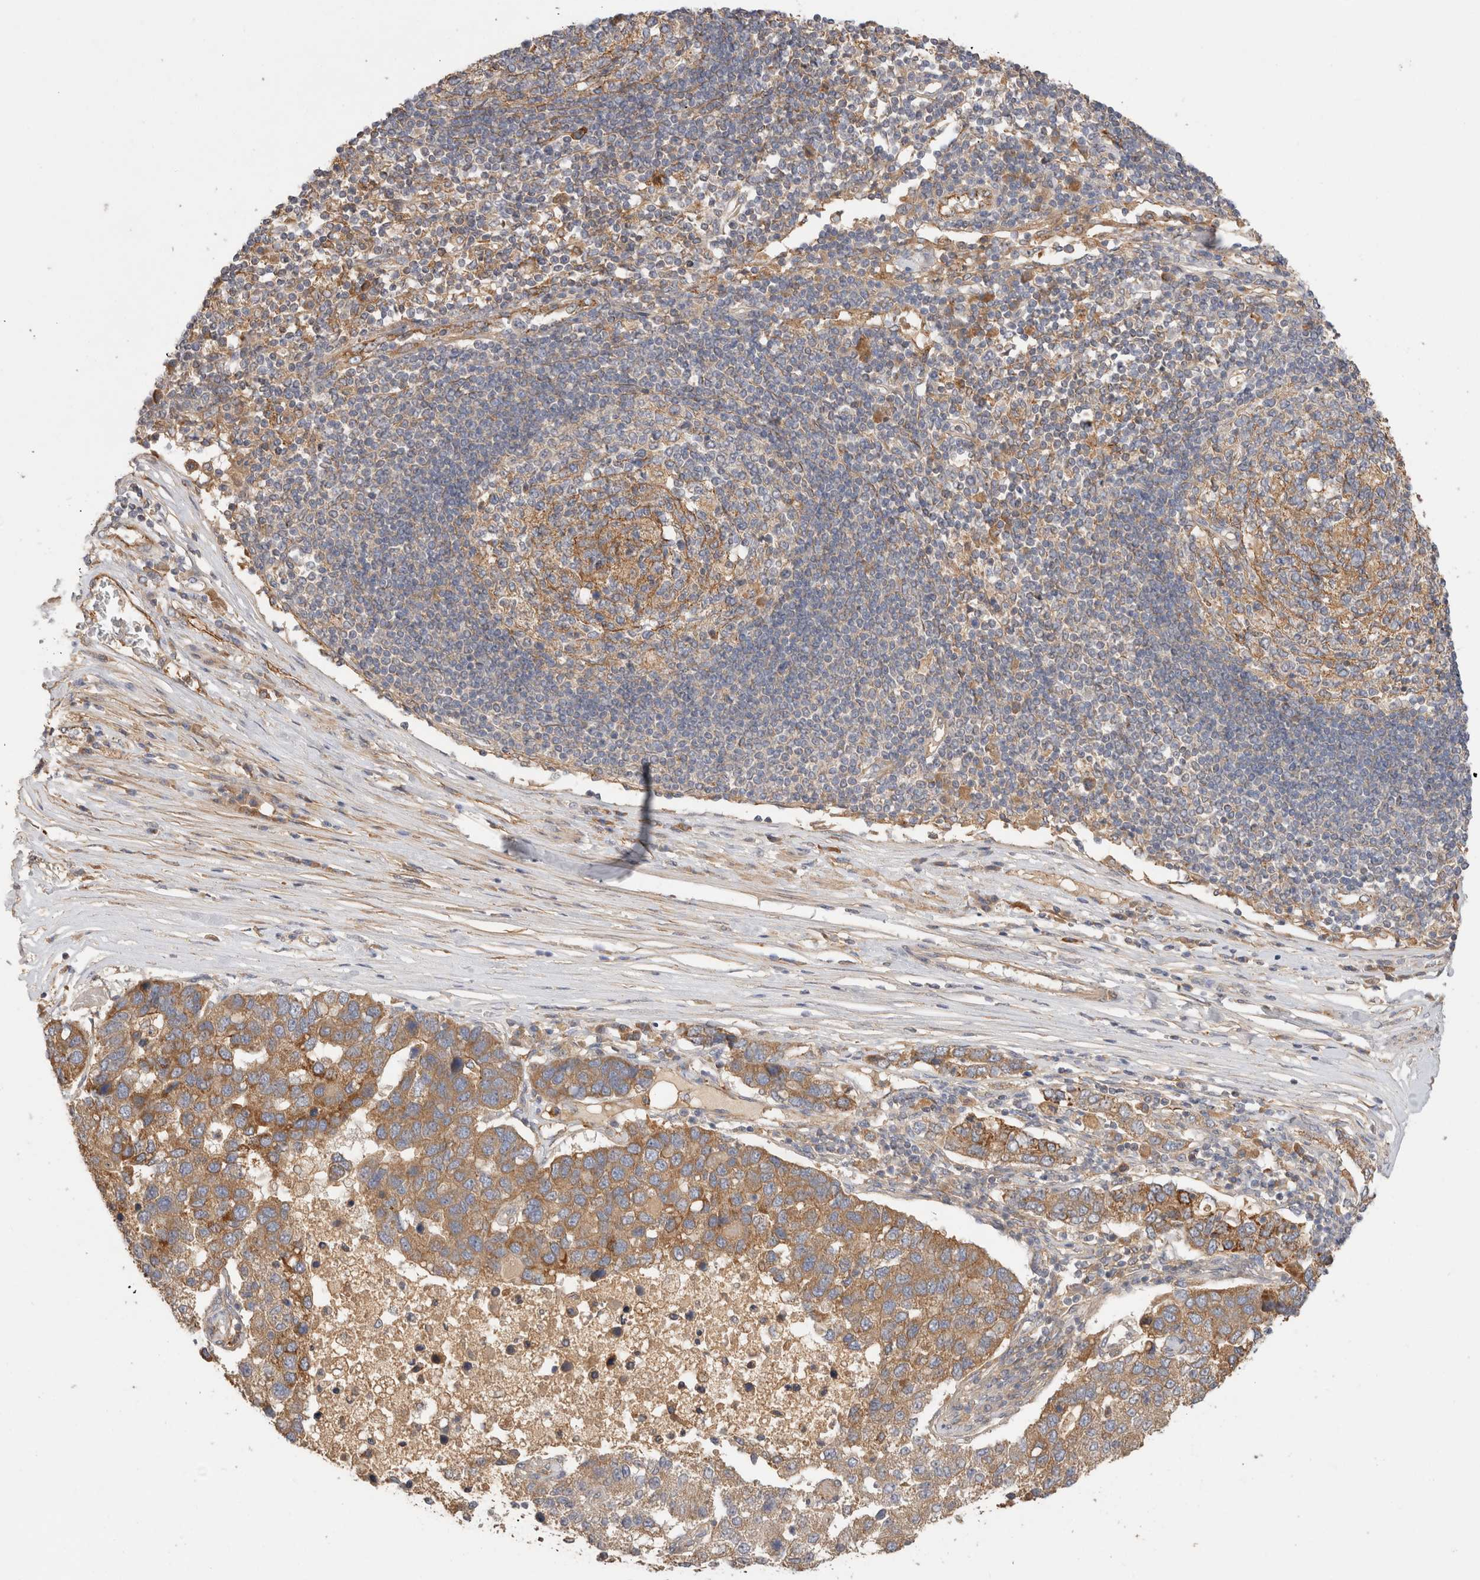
{"staining": {"intensity": "moderate", "quantity": "25%-75%", "location": "cytoplasmic/membranous"}, "tissue": "pancreatic cancer", "cell_type": "Tumor cells", "image_type": "cancer", "snomed": [{"axis": "morphology", "description": "Adenocarcinoma, NOS"}, {"axis": "topography", "description": "Pancreas"}], "caption": "Protein staining of pancreatic cancer (adenocarcinoma) tissue reveals moderate cytoplasmic/membranous staining in approximately 25%-75% of tumor cells.", "gene": "SGK3", "patient": {"sex": "female", "age": 61}}